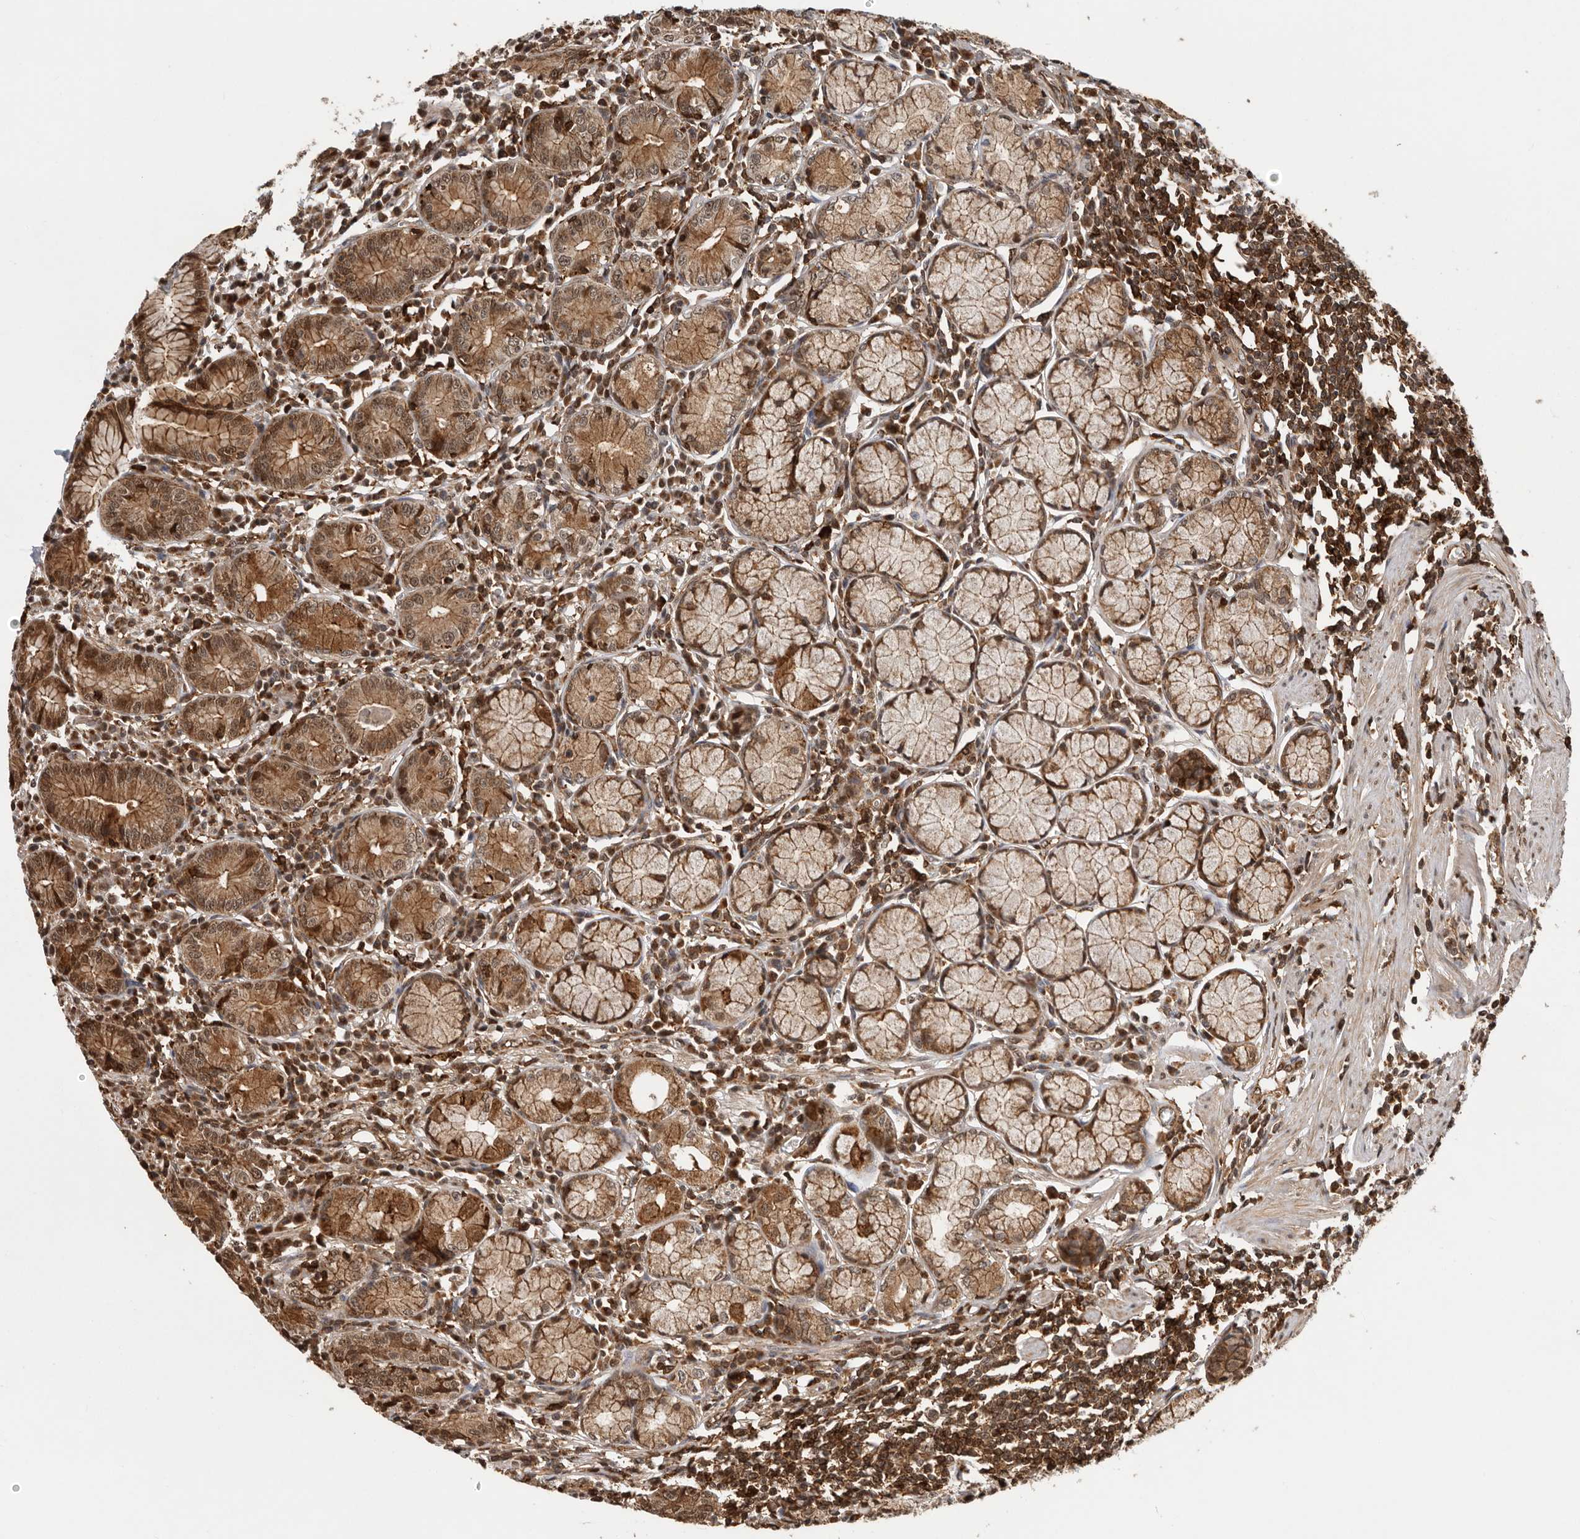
{"staining": {"intensity": "strong", "quantity": ">75%", "location": "cytoplasmic/membranous"}, "tissue": "stomach", "cell_type": "Glandular cells", "image_type": "normal", "snomed": [{"axis": "morphology", "description": "Normal tissue, NOS"}, {"axis": "topography", "description": "Stomach"}], "caption": "This image shows immunohistochemistry (IHC) staining of normal stomach, with high strong cytoplasmic/membranous staining in about >75% of glandular cells.", "gene": "RNF157", "patient": {"sex": "male", "age": 55}}